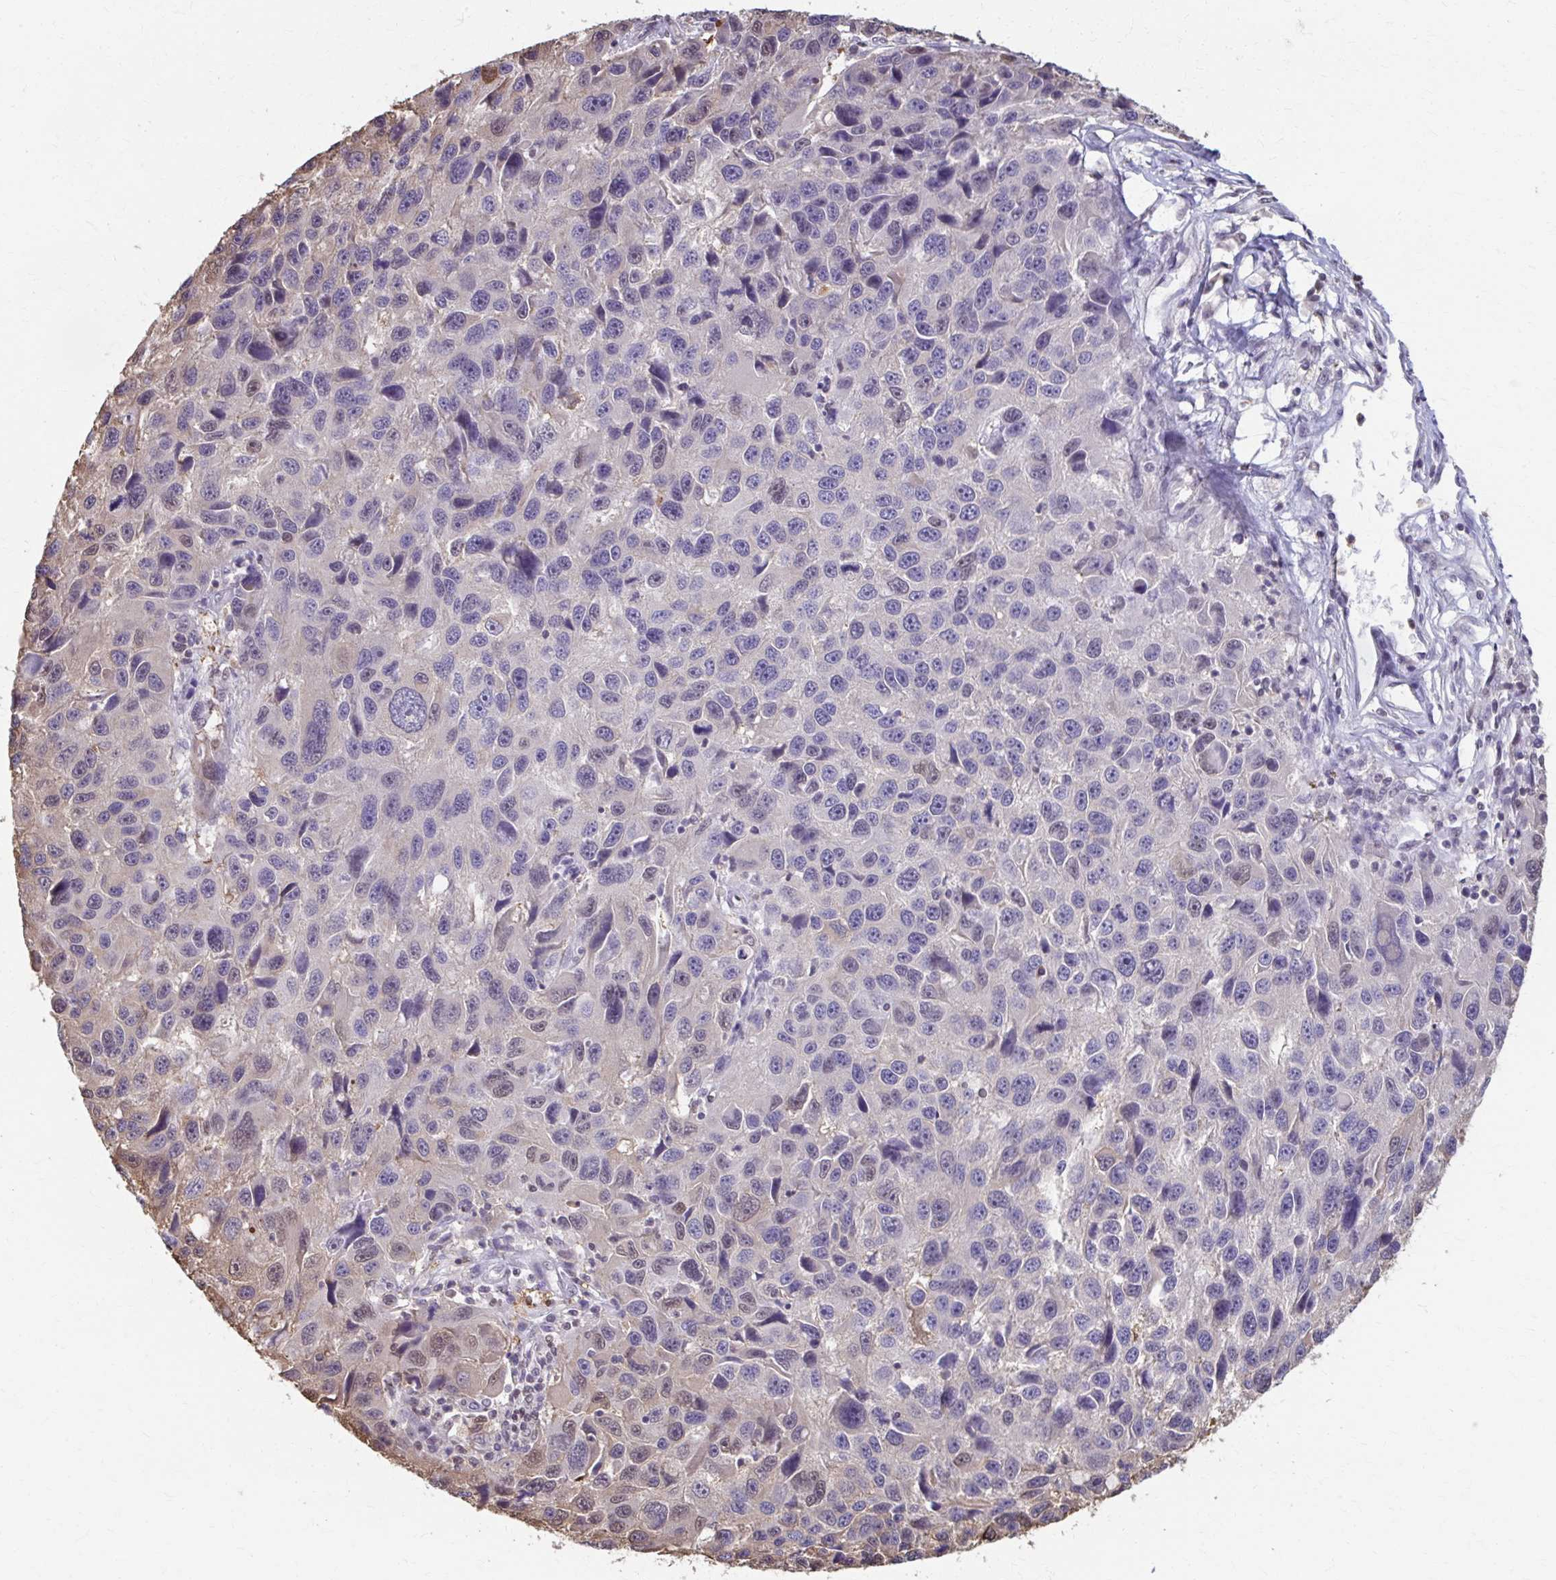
{"staining": {"intensity": "negative", "quantity": "none", "location": "none"}, "tissue": "melanoma", "cell_type": "Tumor cells", "image_type": "cancer", "snomed": [{"axis": "morphology", "description": "Malignant melanoma, NOS"}, {"axis": "topography", "description": "Skin"}], "caption": "Melanoma stained for a protein using IHC exhibits no staining tumor cells.", "gene": "ING4", "patient": {"sex": "male", "age": 53}}